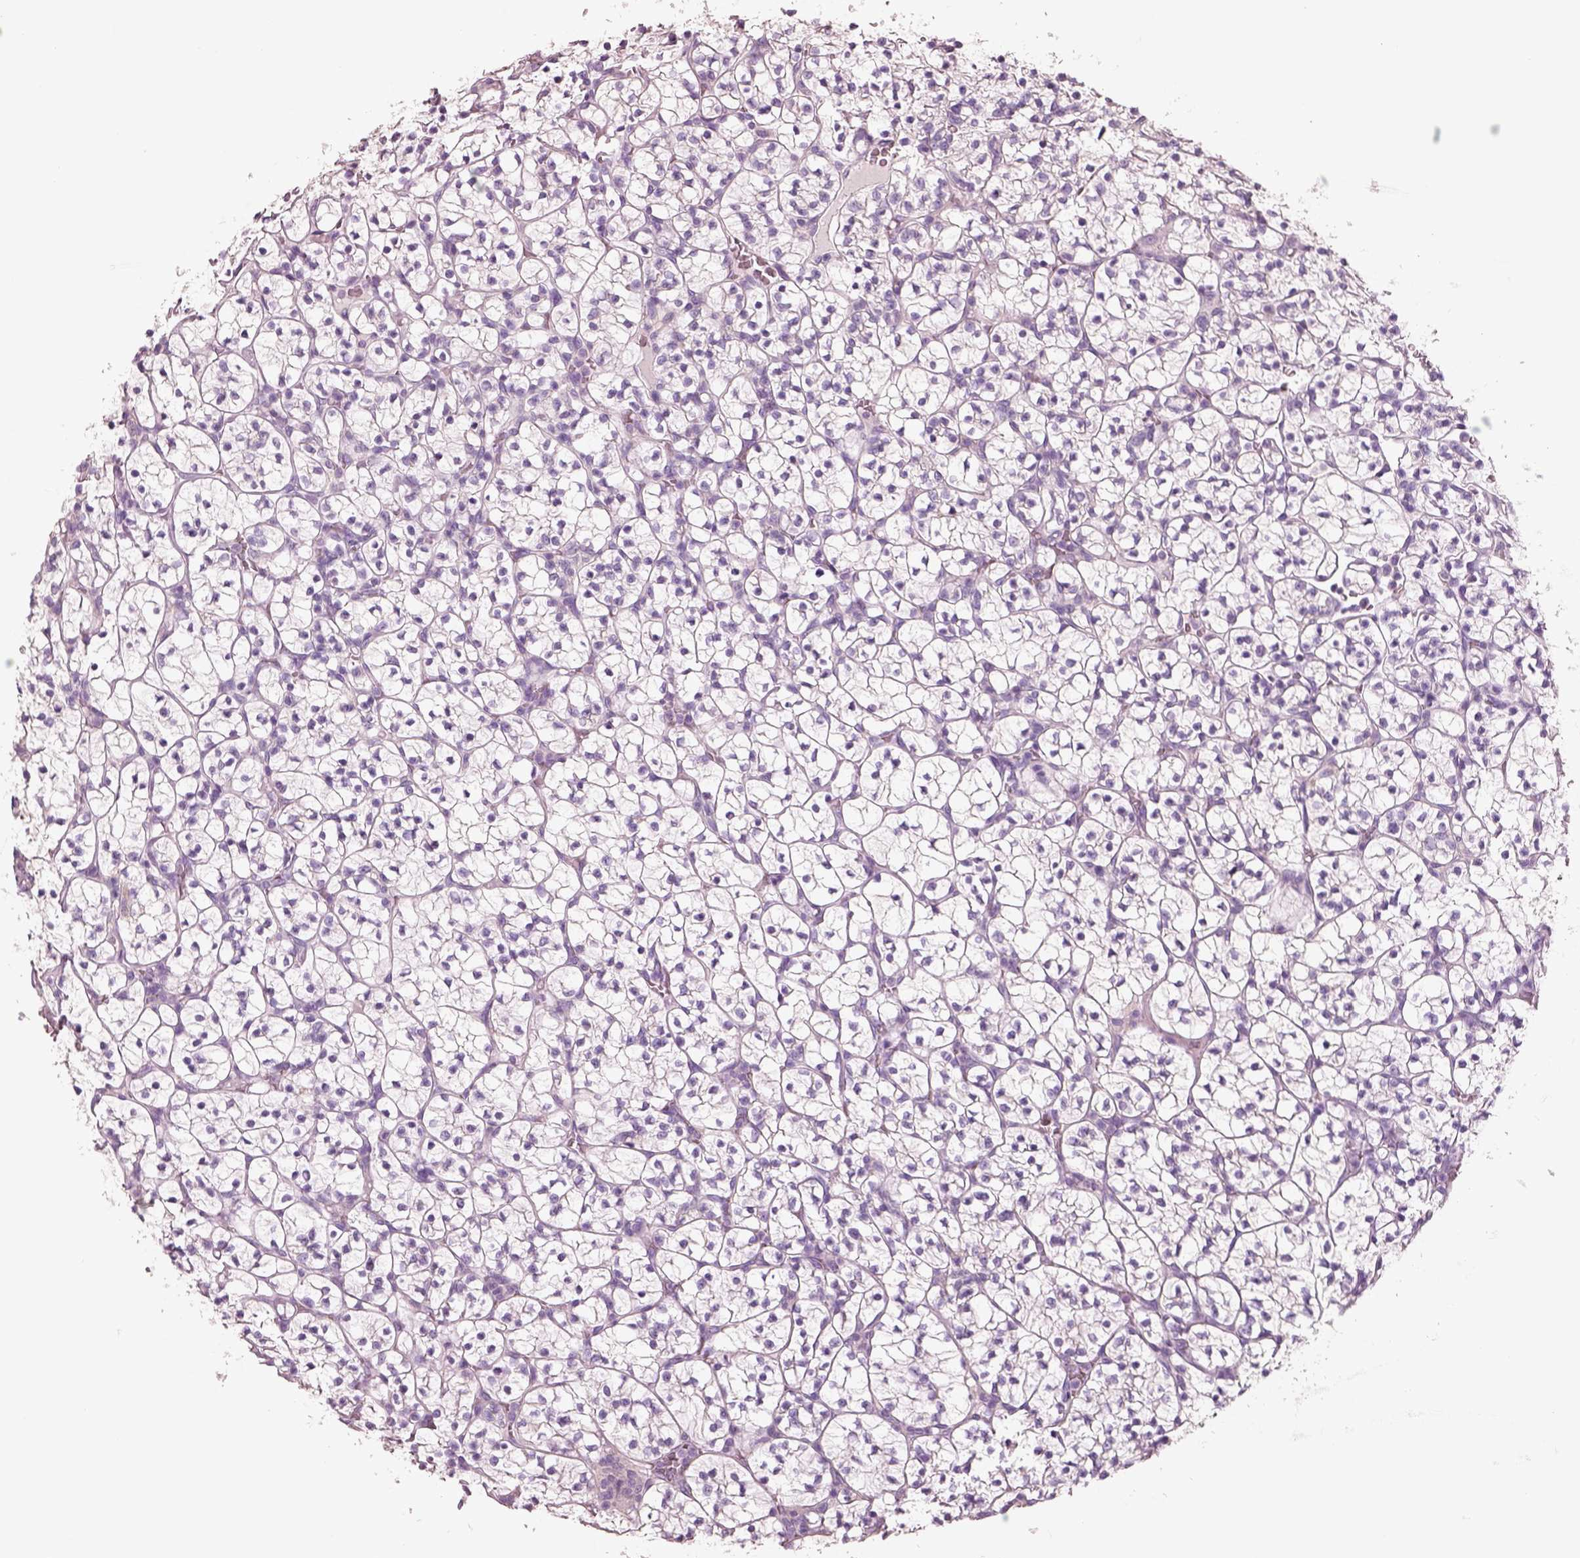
{"staining": {"intensity": "negative", "quantity": "none", "location": "none"}, "tissue": "renal cancer", "cell_type": "Tumor cells", "image_type": "cancer", "snomed": [{"axis": "morphology", "description": "Adenocarcinoma, NOS"}, {"axis": "topography", "description": "Kidney"}], "caption": "IHC histopathology image of renal cancer stained for a protein (brown), which exhibits no positivity in tumor cells.", "gene": "PNOC", "patient": {"sex": "female", "age": 89}}